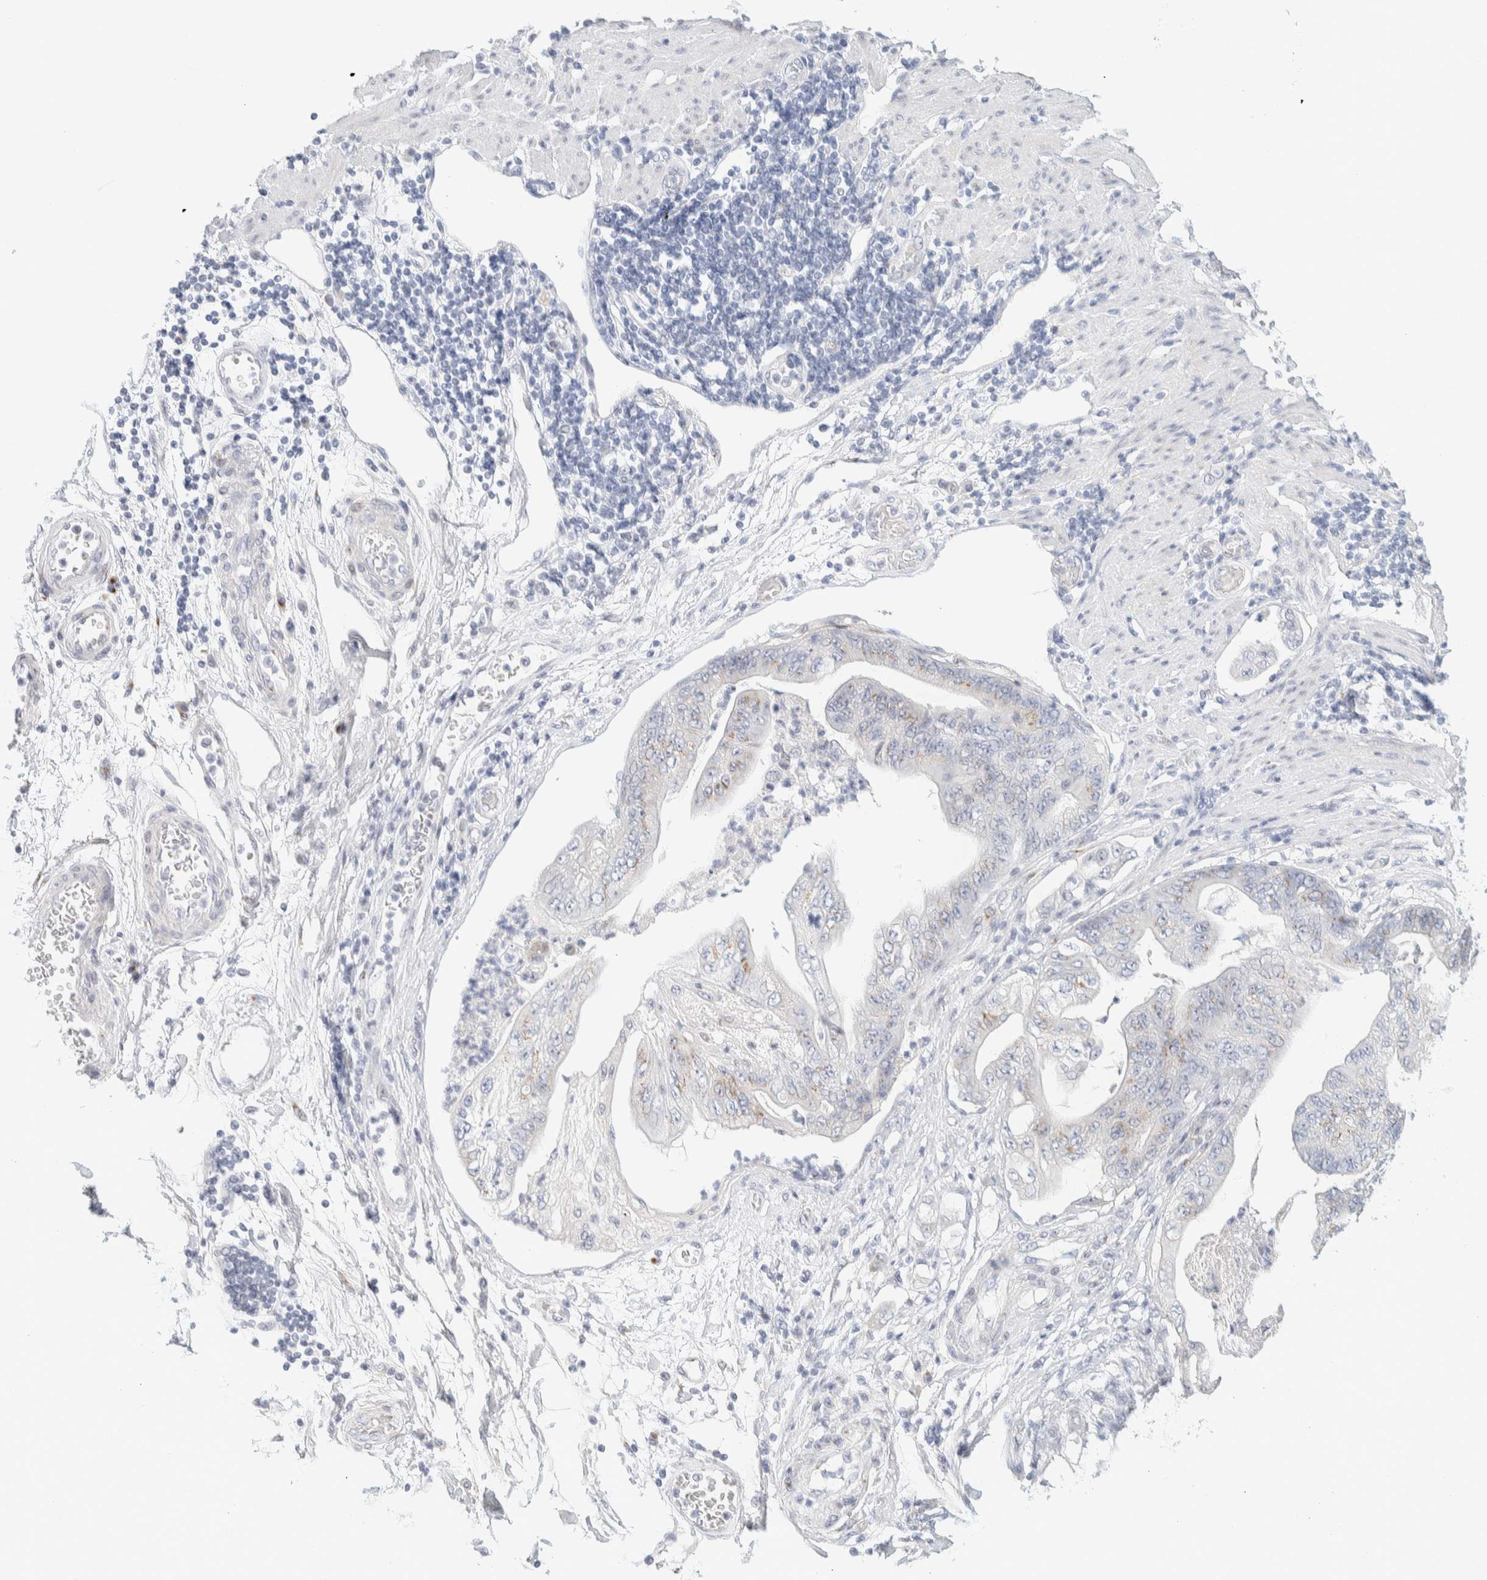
{"staining": {"intensity": "weak", "quantity": "<25%", "location": "cytoplasmic/membranous"}, "tissue": "stomach cancer", "cell_type": "Tumor cells", "image_type": "cancer", "snomed": [{"axis": "morphology", "description": "Adenocarcinoma, NOS"}, {"axis": "topography", "description": "Stomach"}], "caption": "This is an immunohistochemistry (IHC) micrograph of human stomach cancer. There is no expression in tumor cells.", "gene": "SPNS3", "patient": {"sex": "female", "age": 73}}